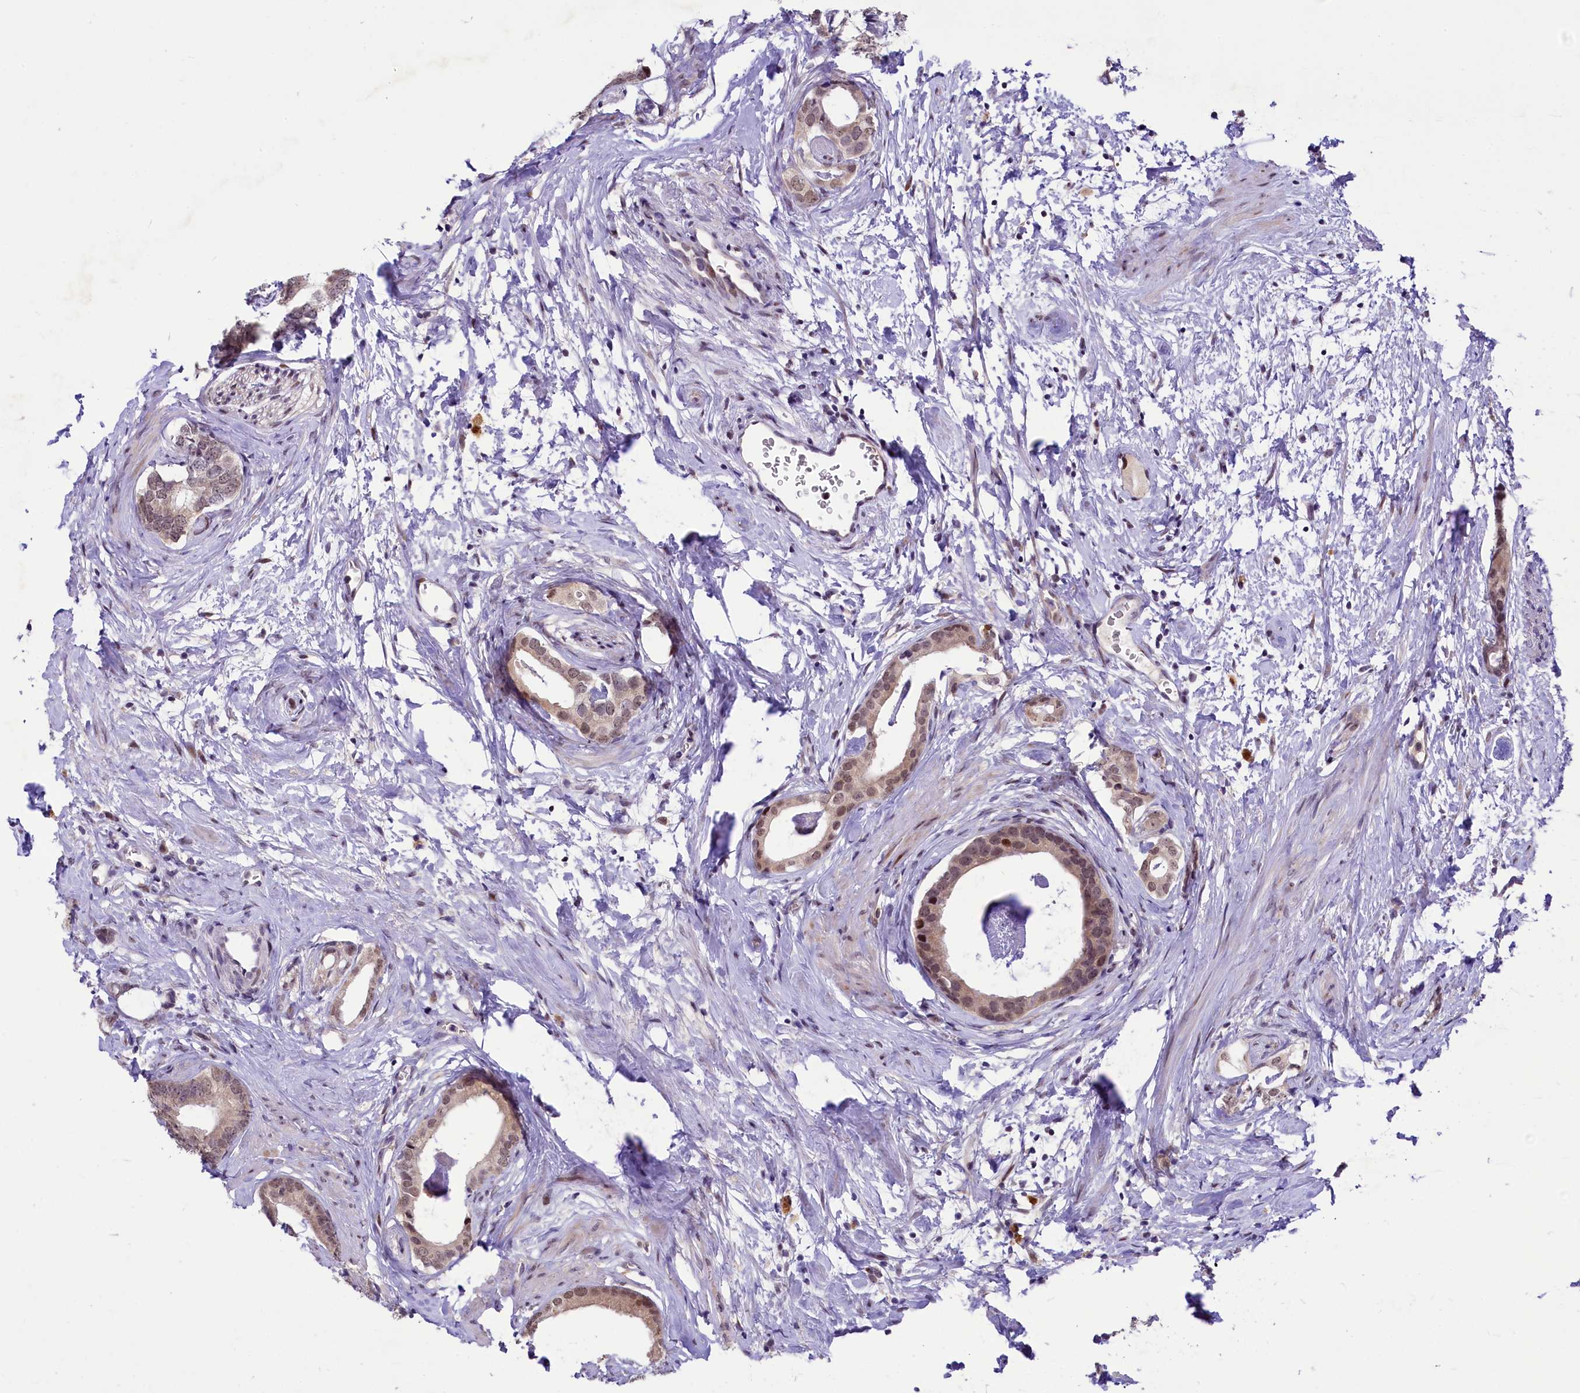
{"staining": {"intensity": "moderate", "quantity": ">75%", "location": "nuclear"}, "tissue": "prostate cancer", "cell_type": "Tumor cells", "image_type": "cancer", "snomed": [{"axis": "morphology", "description": "Adenocarcinoma, Low grade"}, {"axis": "topography", "description": "Prostate"}], "caption": "Low-grade adenocarcinoma (prostate) tissue exhibits moderate nuclear expression in approximately >75% of tumor cells", "gene": "ANKS3", "patient": {"sex": "male", "age": 63}}